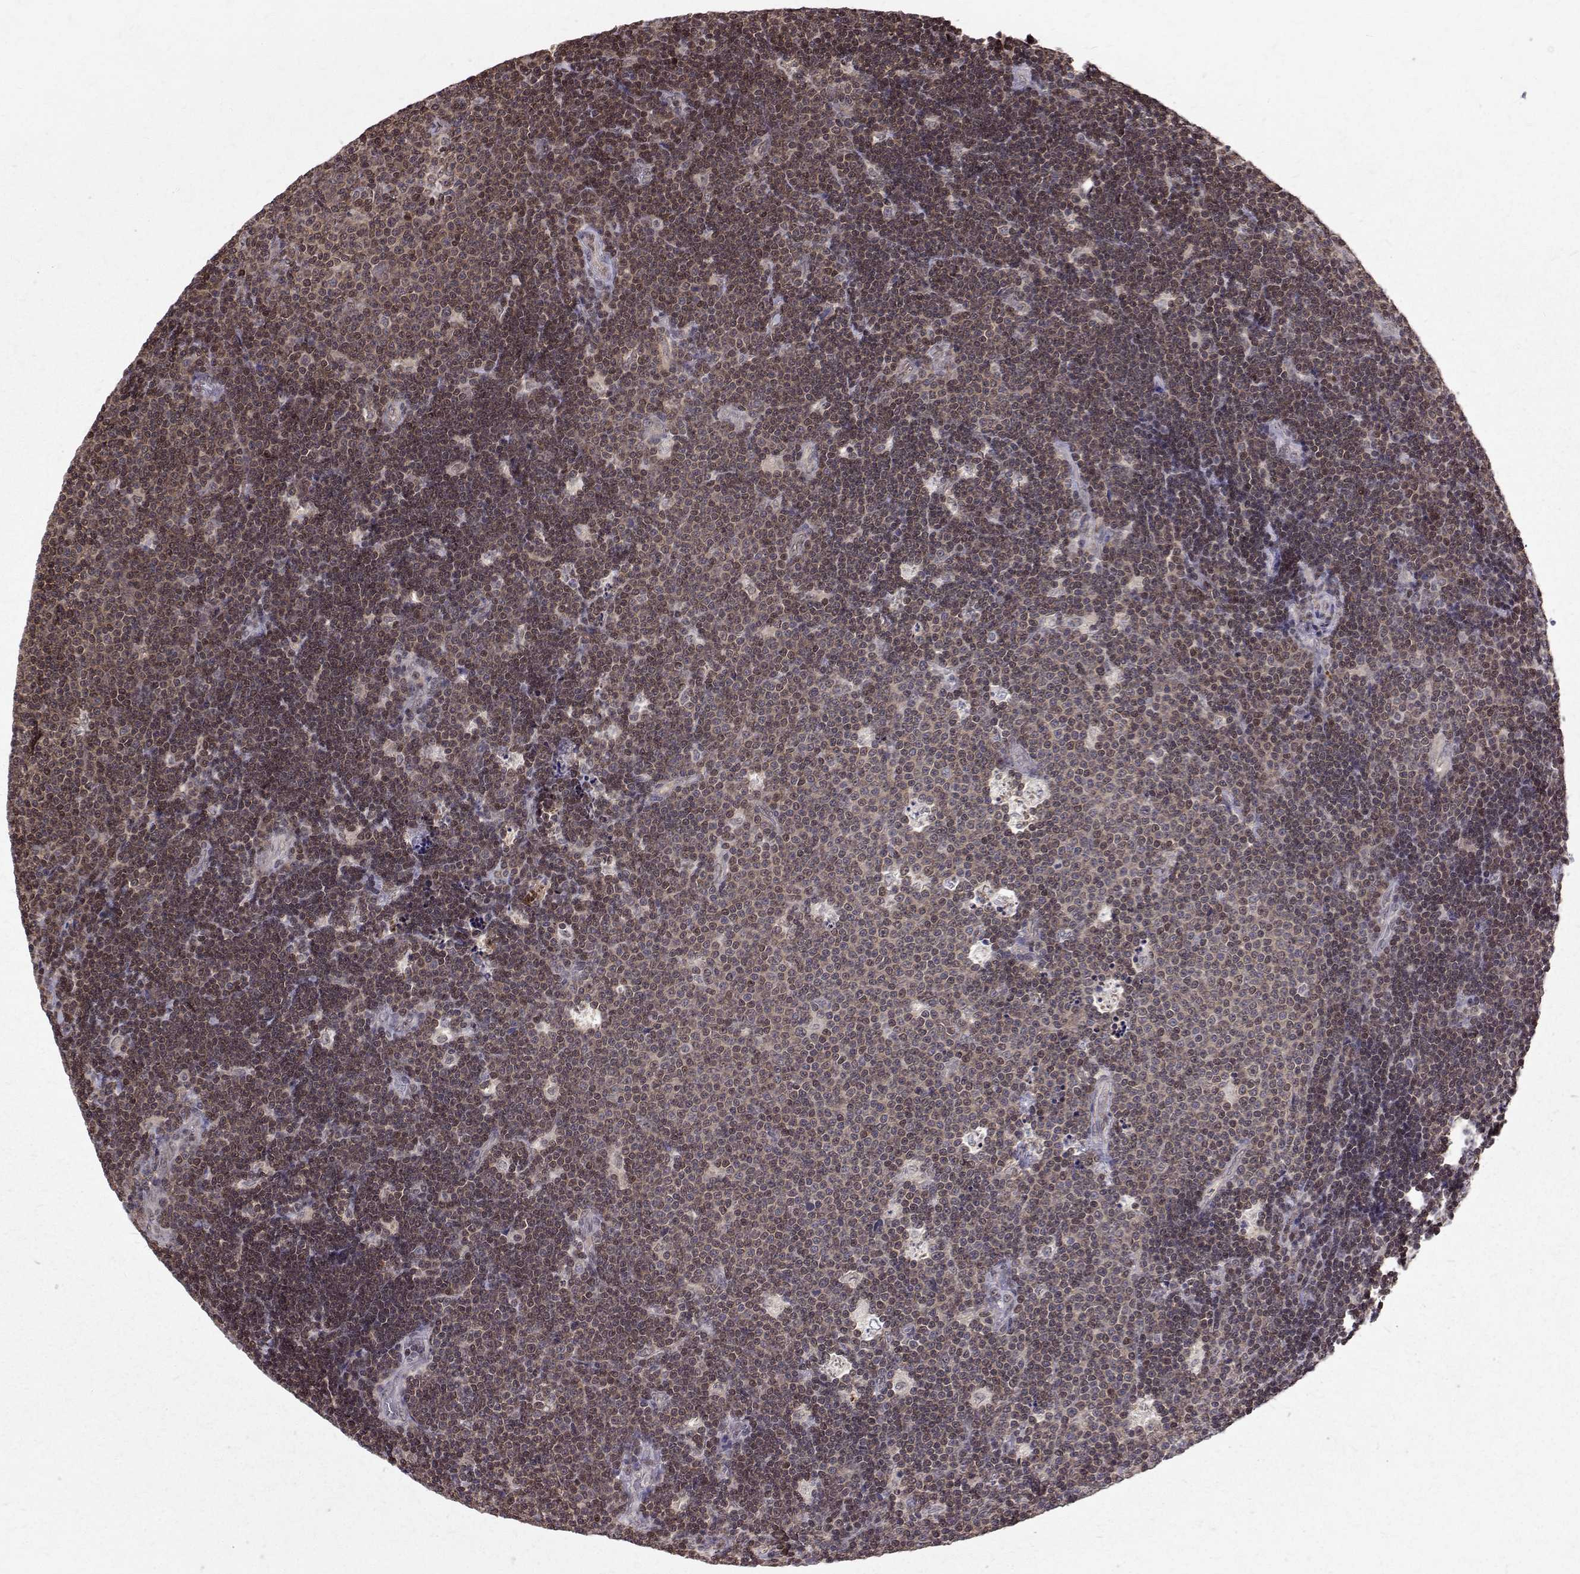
{"staining": {"intensity": "moderate", "quantity": "25%-75%", "location": "nuclear"}, "tissue": "lymphoma", "cell_type": "Tumor cells", "image_type": "cancer", "snomed": [{"axis": "morphology", "description": "Malignant lymphoma, non-Hodgkin's type, Low grade"}, {"axis": "topography", "description": "Brain"}], "caption": "High-magnification brightfield microscopy of lymphoma stained with DAB (brown) and counterstained with hematoxylin (blue). tumor cells exhibit moderate nuclear expression is present in approximately25%-75% of cells.", "gene": "NIF3L1", "patient": {"sex": "female", "age": 66}}